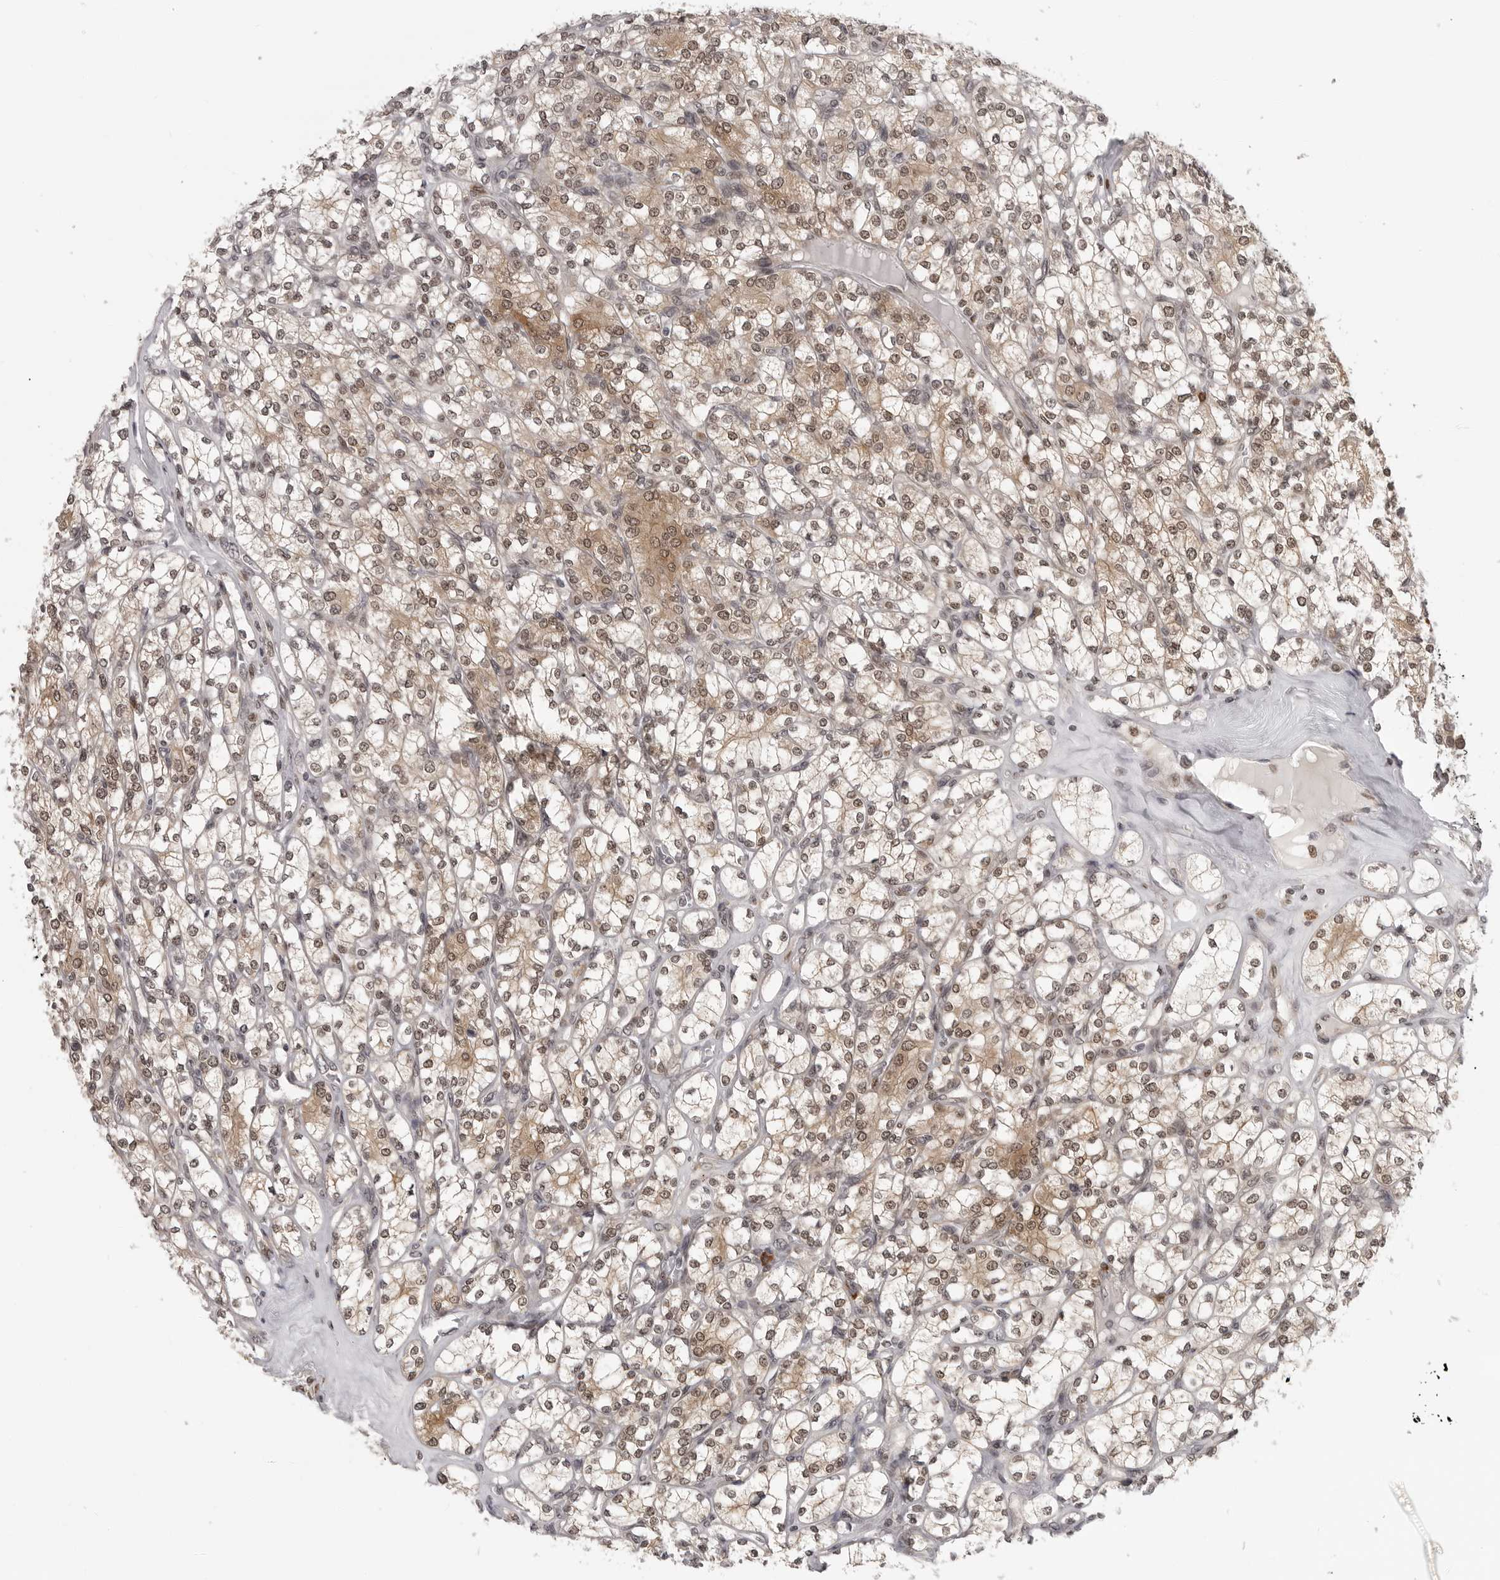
{"staining": {"intensity": "moderate", "quantity": "25%-75%", "location": "cytoplasmic/membranous,nuclear"}, "tissue": "renal cancer", "cell_type": "Tumor cells", "image_type": "cancer", "snomed": [{"axis": "morphology", "description": "Adenocarcinoma, NOS"}, {"axis": "topography", "description": "Kidney"}], "caption": "Immunohistochemistry (DAB (3,3'-diaminobenzidine)) staining of adenocarcinoma (renal) shows moderate cytoplasmic/membranous and nuclear protein positivity in approximately 25%-75% of tumor cells. Nuclei are stained in blue.", "gene": "PRDM10", "patient": {"sex": "male", "age": 77}}